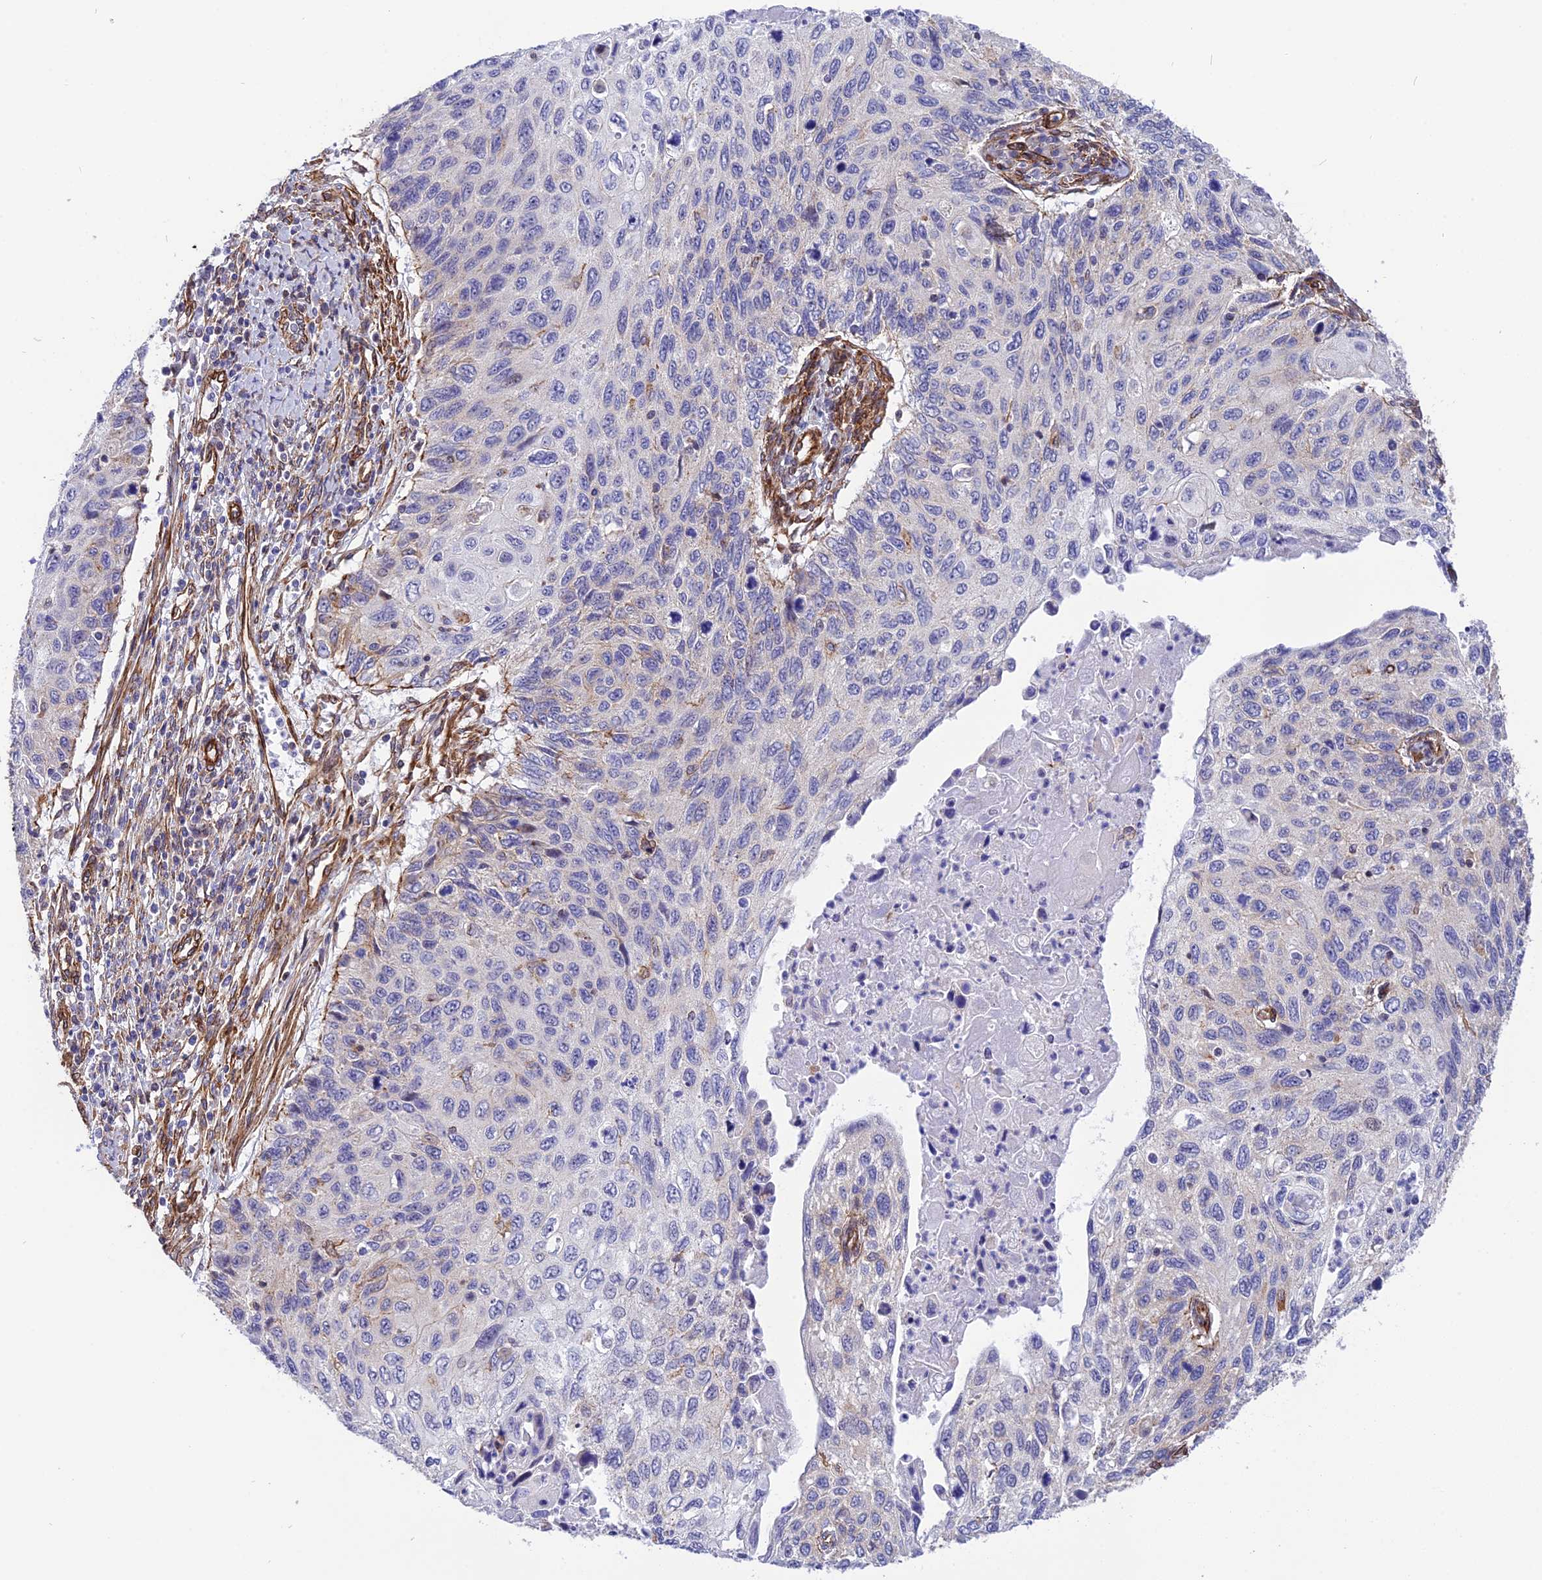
{"staining": {"intensity": "negative", "quantity": "none", "location": "none"}, "tissue": "cervical cancer", "cell_type": "Tumor cells", "image_type": "cancer", "snomed": [{"axis": "morphology", "description": "Squamous cell carcinoma, NOS"}, {"axis": "topography", "description": "Cervix"}], "caption": "Tumor cells are negative for protein expression in human cervical cancer.", "gene": "R3HDM4", "patient": {"sex": "female", "age": 70}}